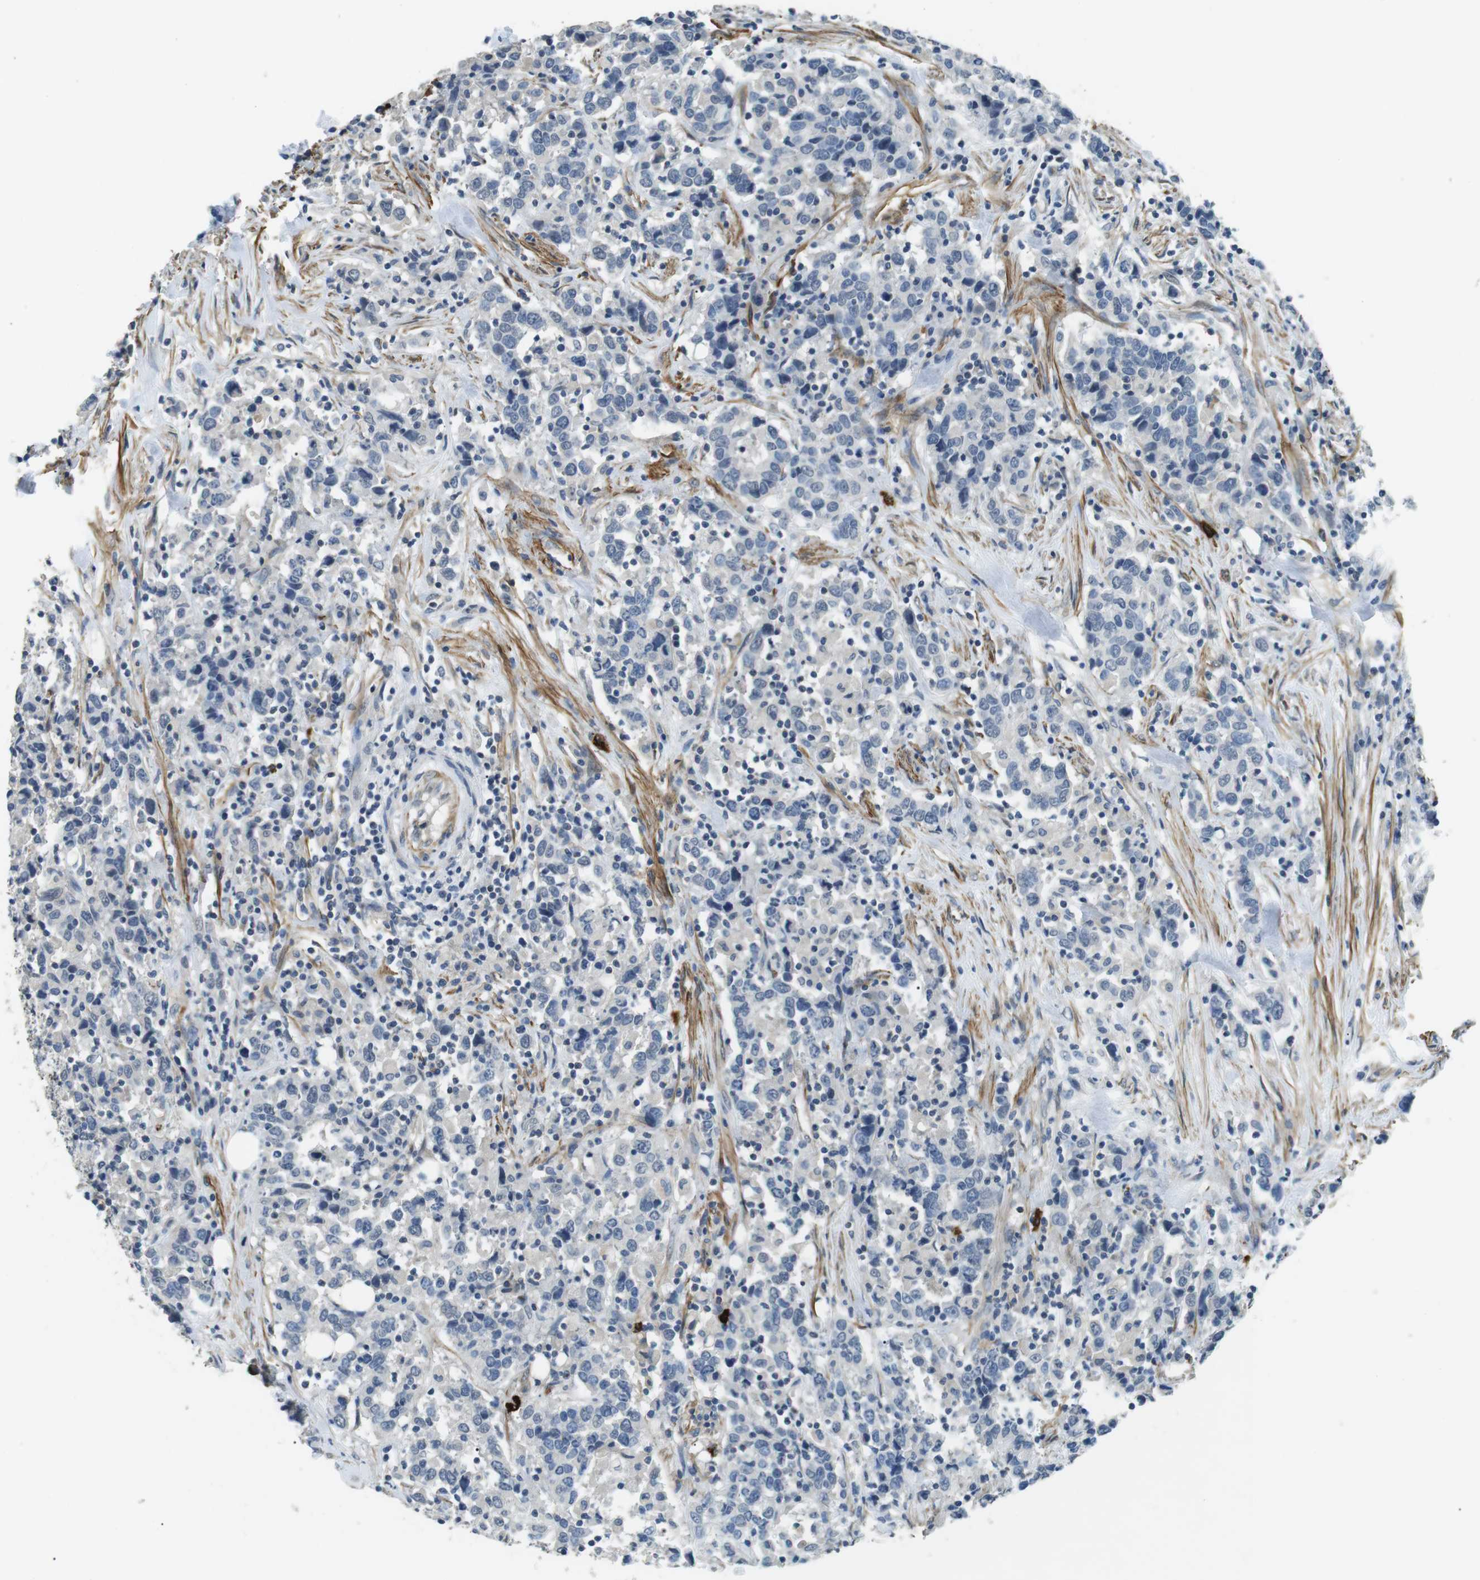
{"staining": {"intensity": "negative", "quantity": "none", "location": "none"}, "tissue": "urothelial cancer", "cell_type": "Tumor cells", "image_type": "cancer", "snomed": [{"axis": "morphology", "description": "Urothelial carcinoma, High grade"}, {"axis": "topography", "description": "Urinary bladder"}], "caption": "The image demonstrates no staining of tumor cells in high-grade urothelial carcinoma.", "gene": "GZMM", "patient": {"sex": "male", "age": 61}}